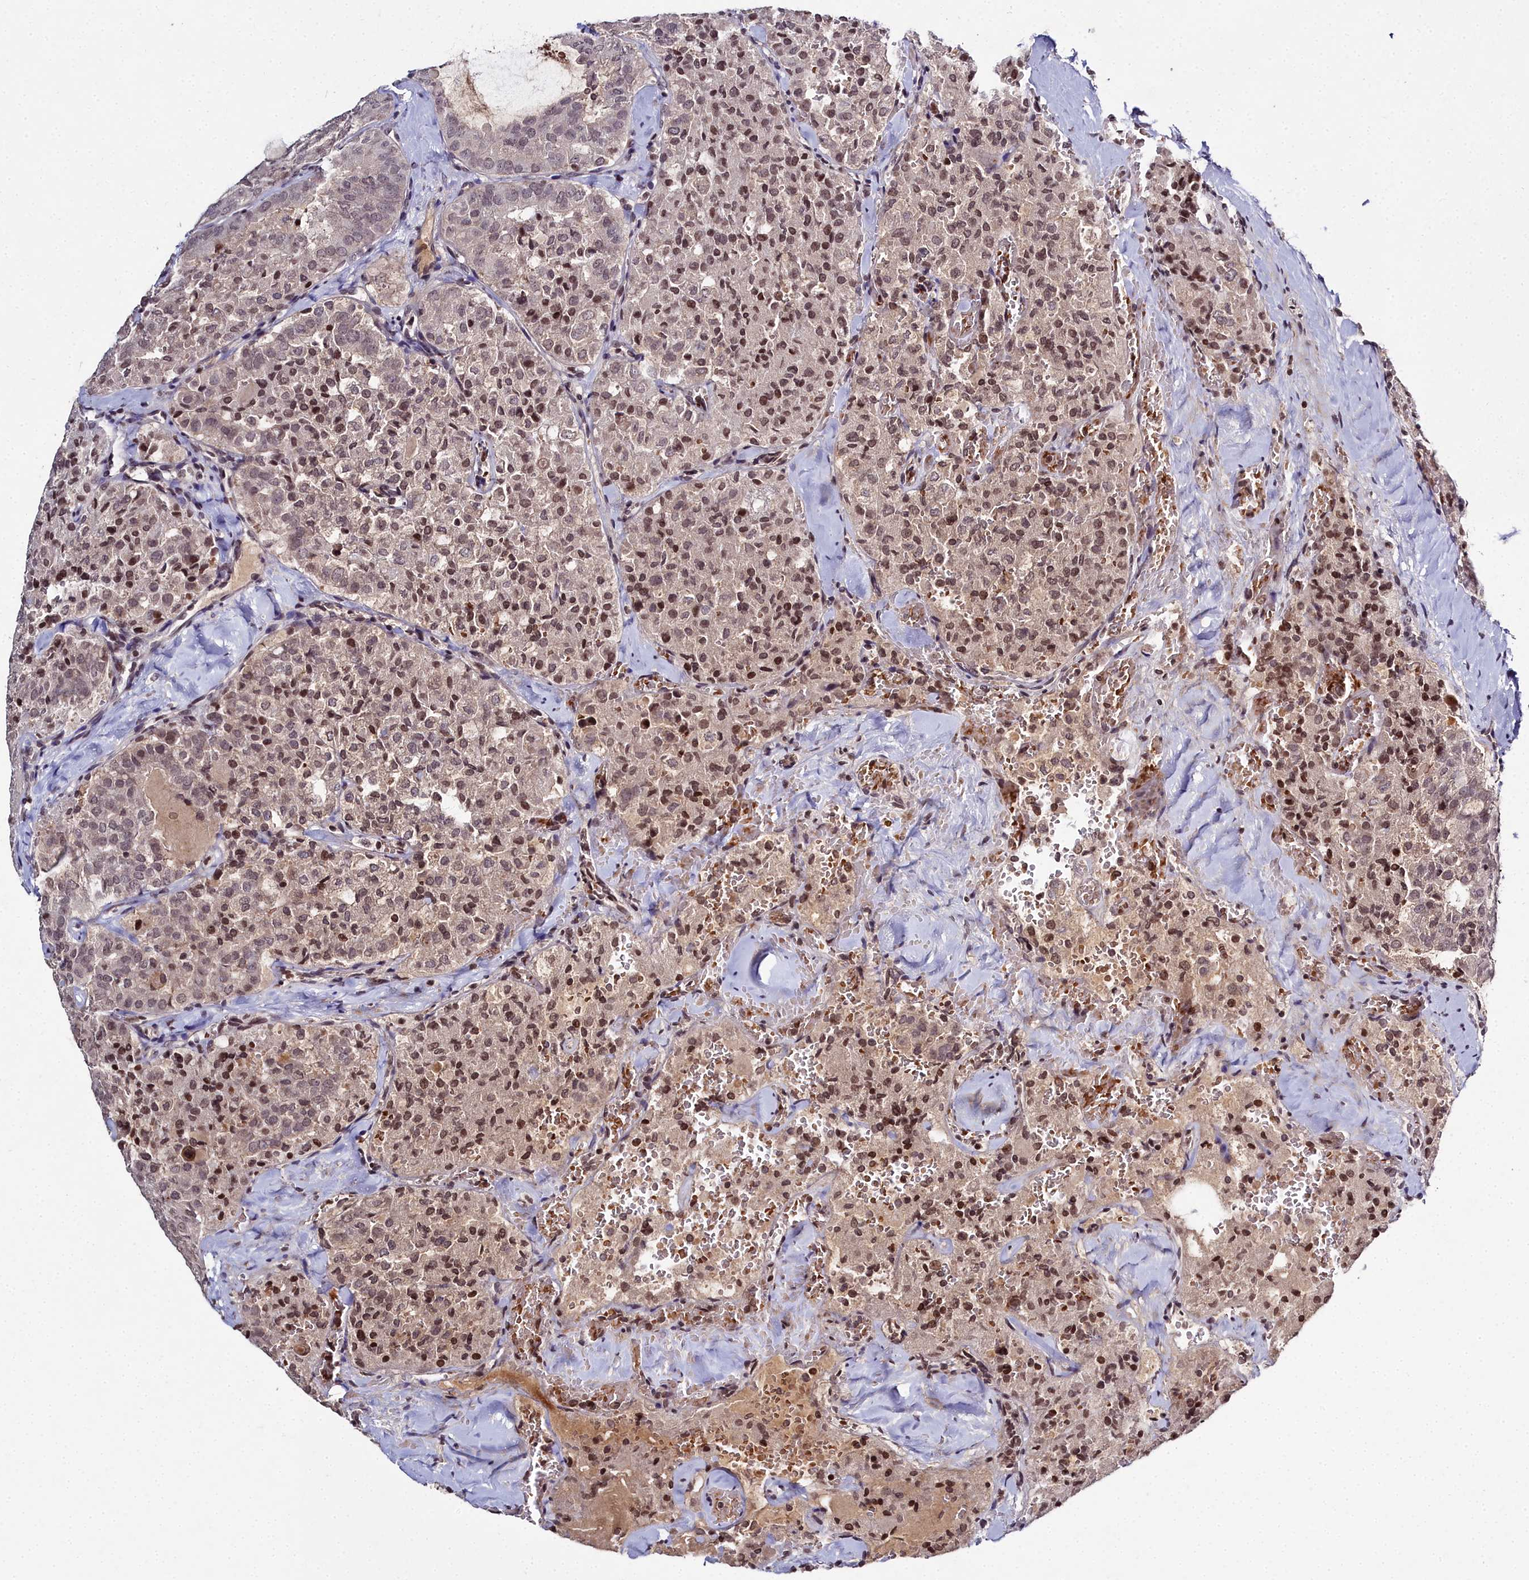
{"staining": {"intensity": "moderate", "quantity": "<25%", "location": "nuclear"}, "tissue": "thyroid cancer", "cell_type": "Tumor cells", "image_type": "cancer", "snomed": [{"axis": "morphology", "description": "Follicular adenoma carcinoma, NOS"}, {"axis": "topography", "description": "Thyroid gland"}], "caption": "Immunohistochemistry of thyroid cancer exhibits low levels of moderate nuclear positivity in about <25% of tumor cells.", "gene": "FZD4", "patient": {"sex": "male", "age": 75}}